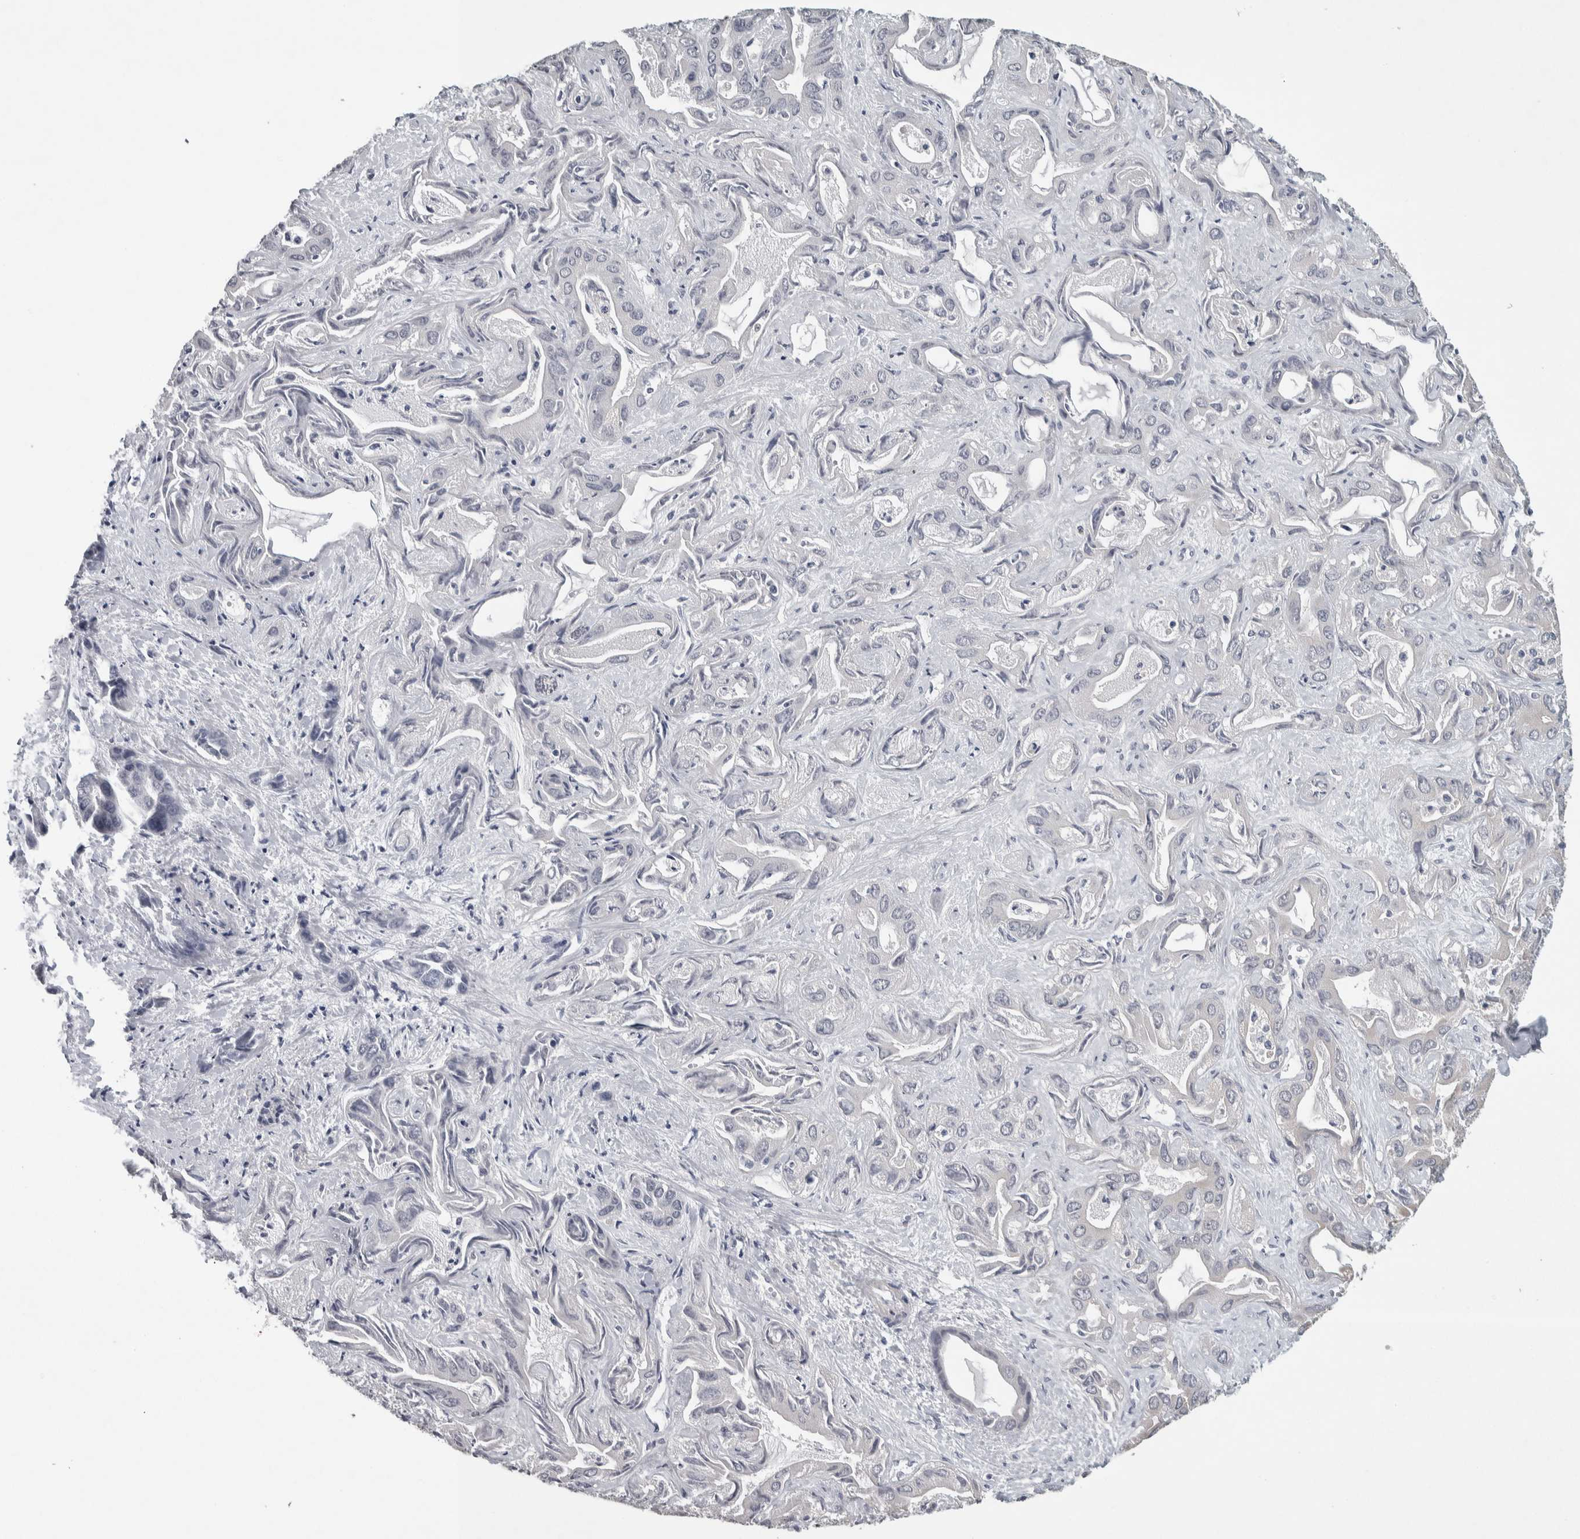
{"staining": {"intensity": "weak", "quantity": "<25%", "location": "cytoplasmic/membranous"}, "tissue": "liver cancer", "cell_type": "Tumor cells", "image_type": "cancer", "snomed": [{"axis": "morphology", "description": "Cholangiocarcinoma"}, {"axis": "topography", "description": "Liver"}], "caption": "An image of liver cancer (cholangiocarcinoma) stained for a protein demonstrates no brown staining in tumor cells.", "gene": "SRP68", "patient": {"sex": "female", "age": 52}}